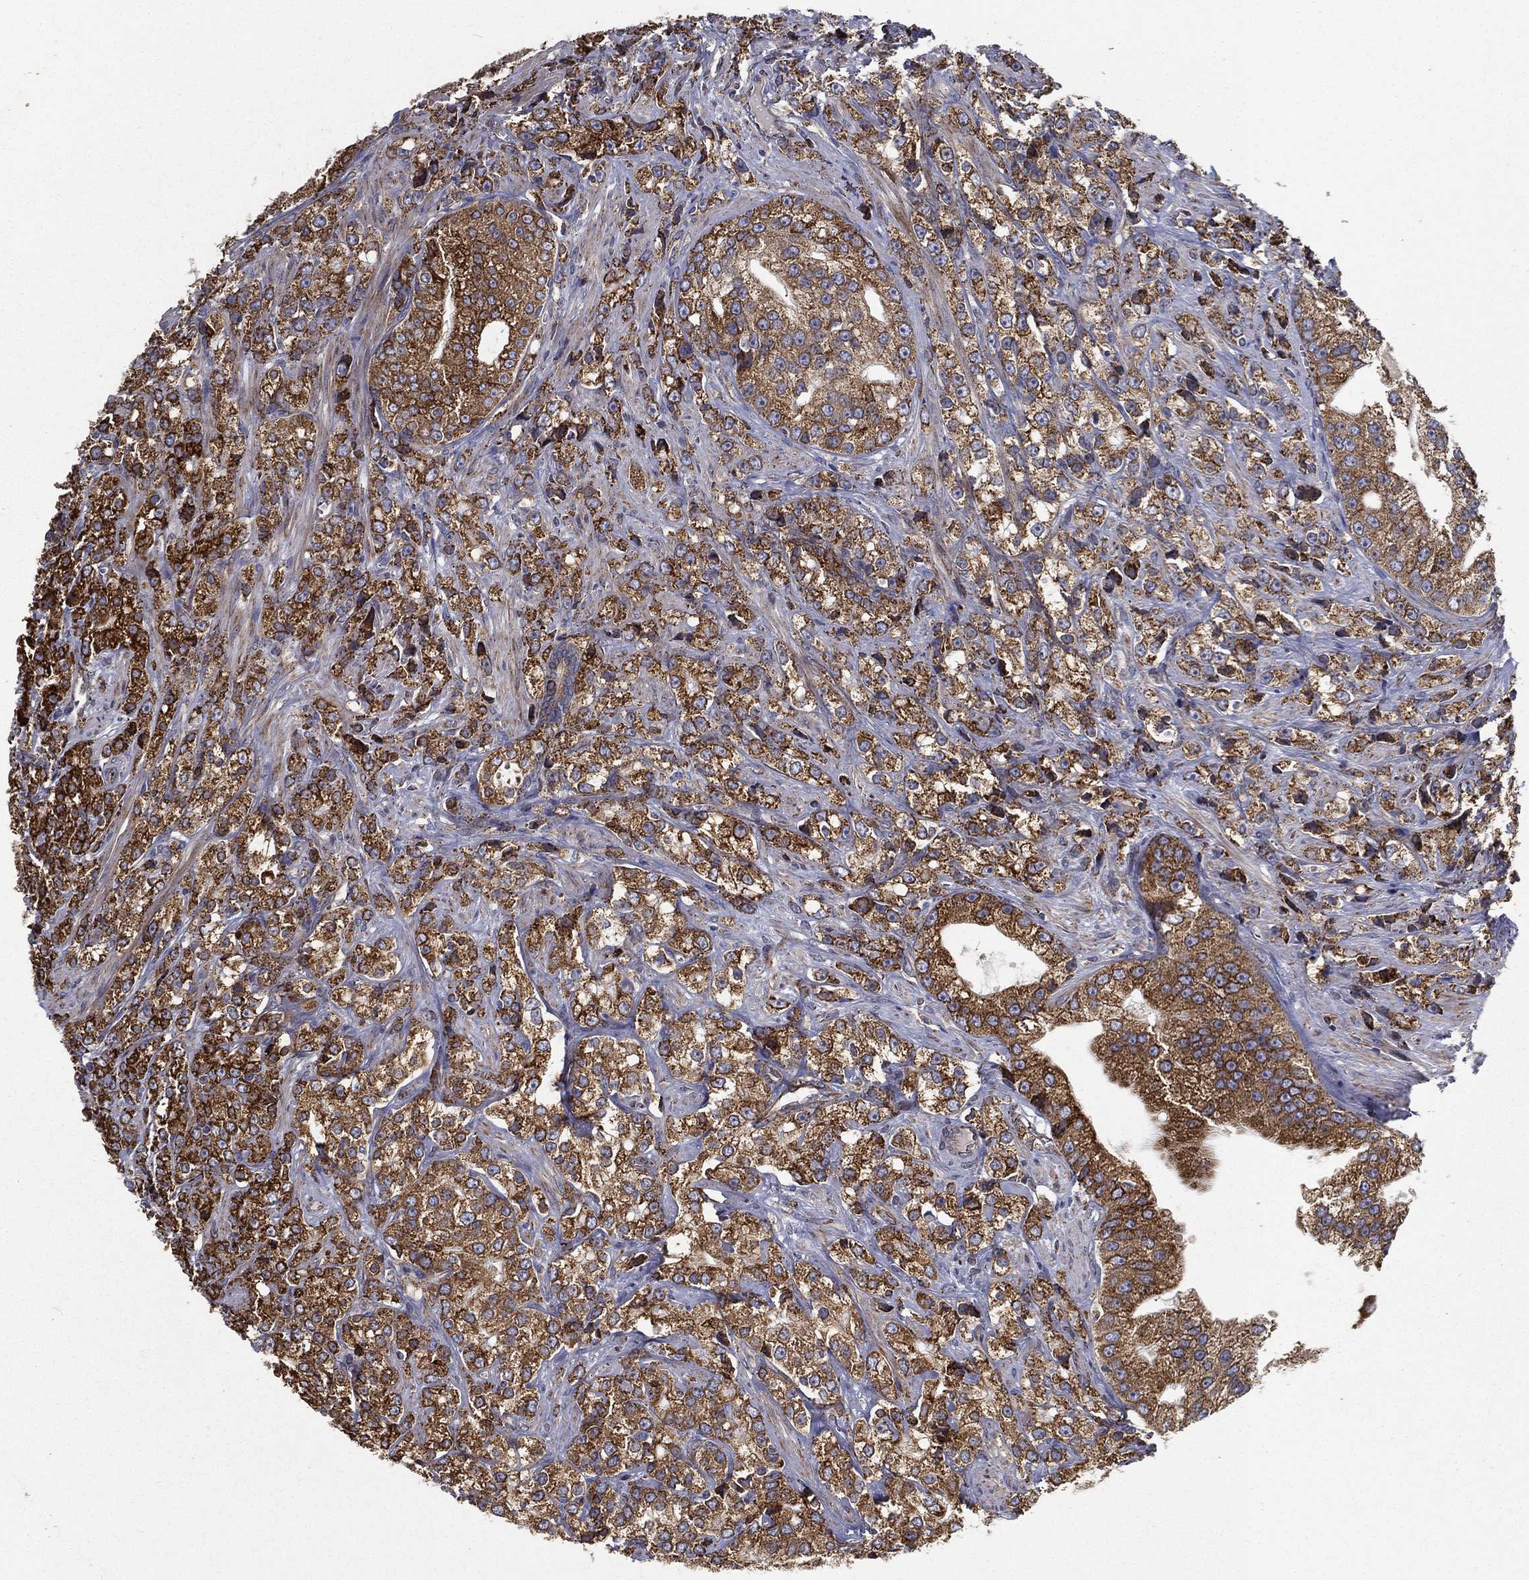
{"staining": {"intensity": "strong", "quantity": ">75%", "location": "cytoplasmic/membranous"}, "tissue": "prostate cancer", "cell_type": "Tumor cells", "image_type": "cancer", "snomed": [{"axis": "morphology", "description": "Adenocarcinoma, NOS"}, {"axis": "topography", "description": "Prostate and seminal vesicle, NOS"}, {"axis": "topography", "description": "Prostate"}], "caption": "Prostate cancer (adenocarcinoma) stained with DAB (3,3'-diaminobenzidine) IHC shows high levels of strong cytoplasmic/membranous expression in approximately >75% of tumor cells.", "gene": "MT-CYB", "patient": {"sex": "male", "age": 68}}